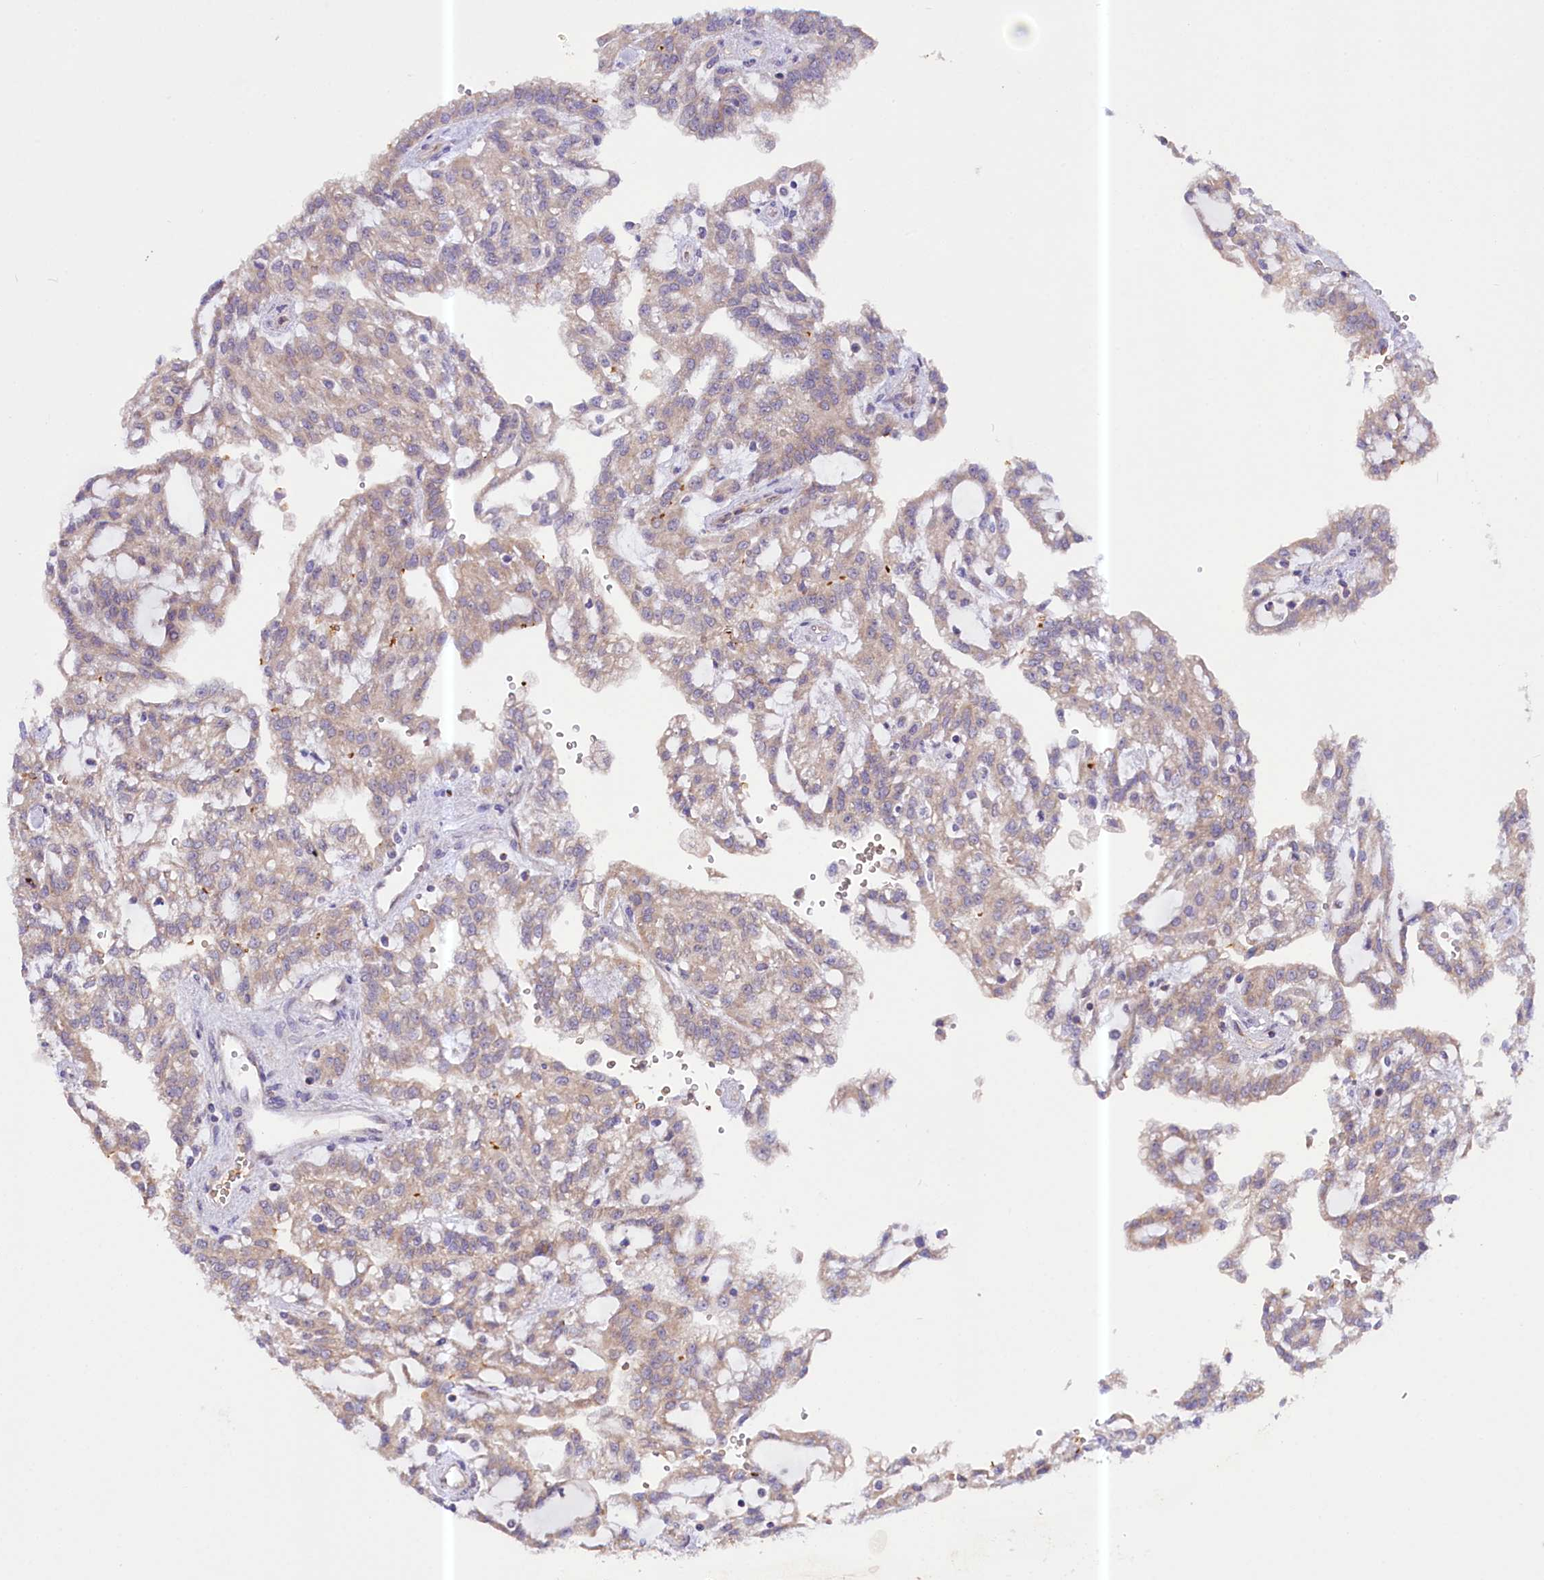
{"staining": {"intensity": "weak", "quantity": ">75%", "location": "cytoplasmic/membranous"}, "tissue": "renal cancer", "cell_type": "Tumor cells", "image_type": "cancer", "snomed": [{"axis": "morphology", "description": "Adenocarcinoma, NOS"}, {"axis": "topography", "description": "Kidney"}], "caption": "Immunohistochemical staining of human renal adenocarcinoma reveals weak cytoplasmic/membranous protein staining in approximately >75% of tumor cells.", "gene": "CEP295", "patient": {"sex": "male", "age": 63}}